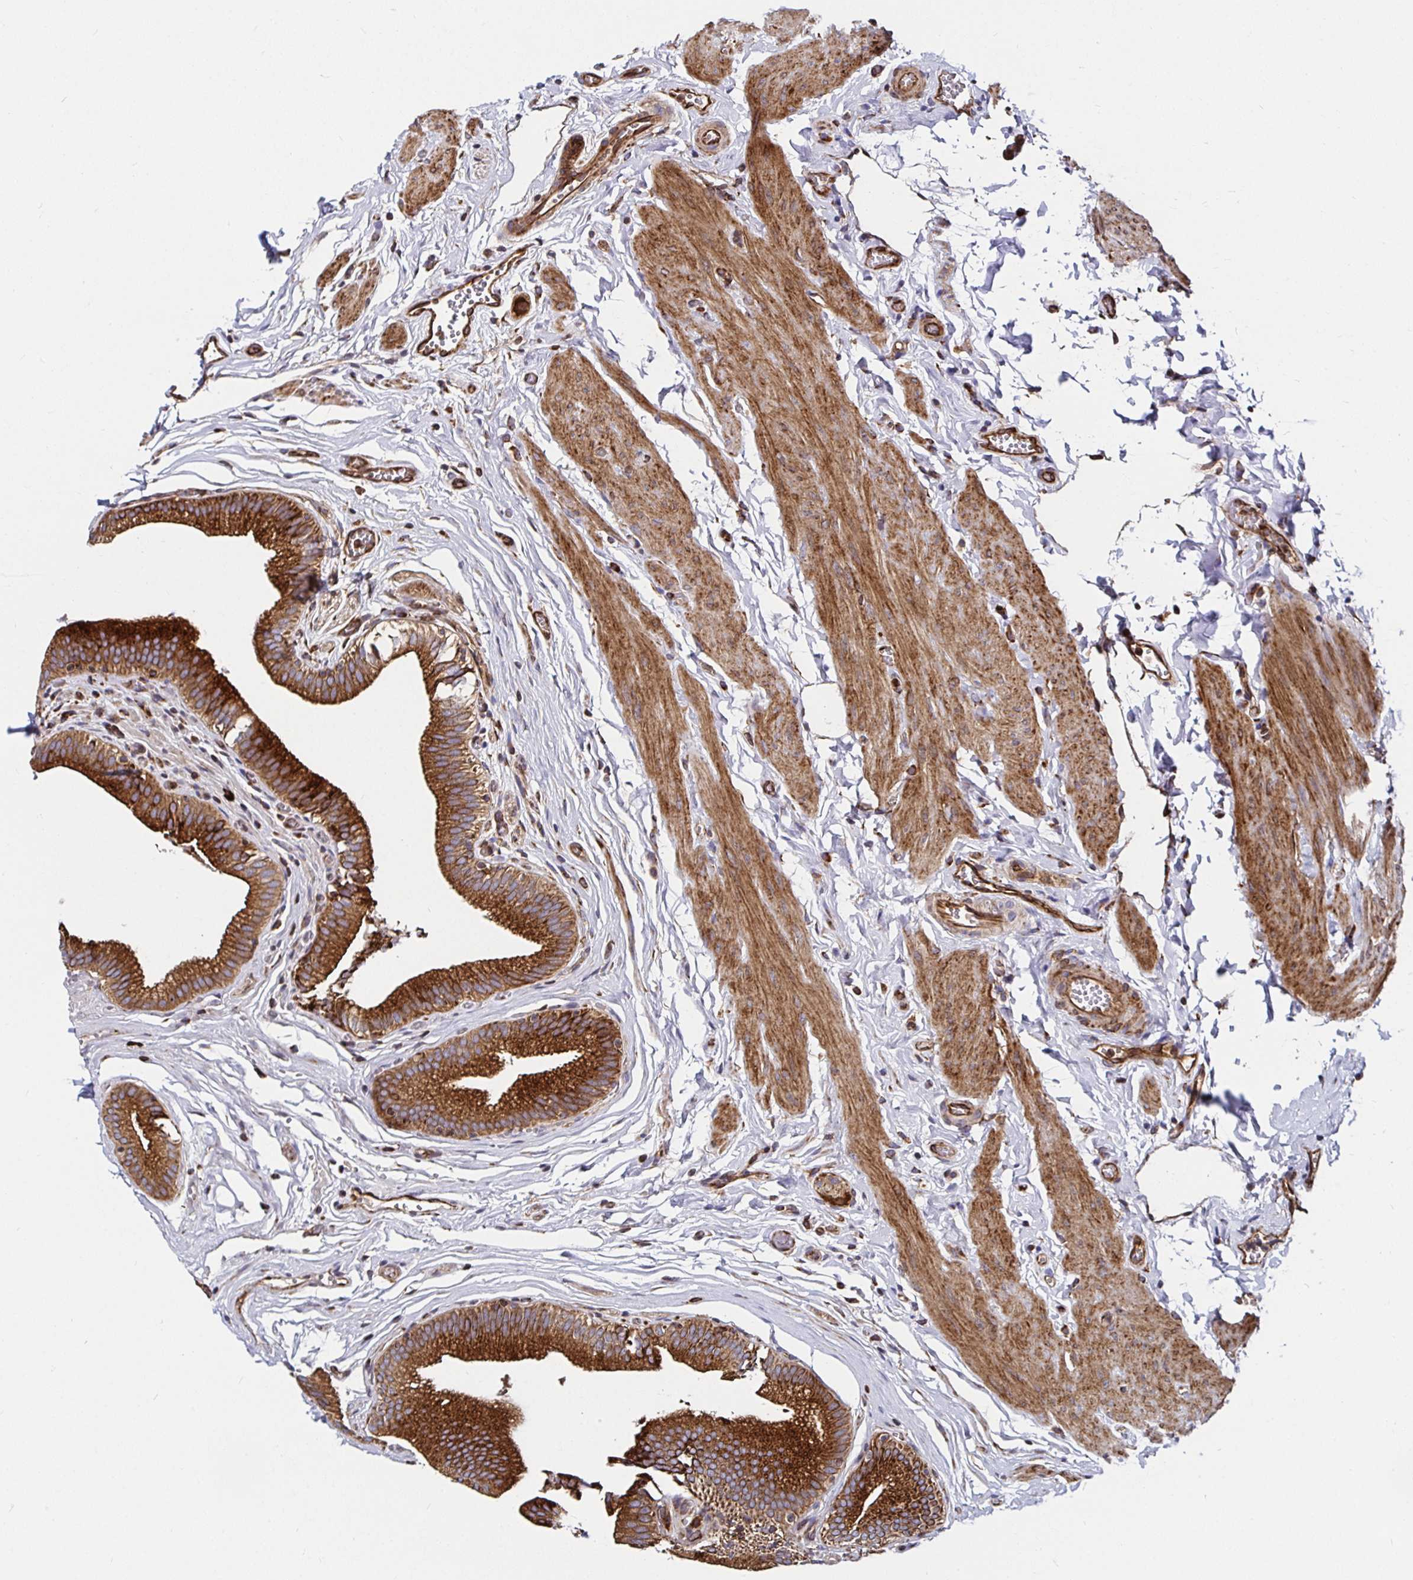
{"staining": {"intensity": "strong", "quantity": ">75%", "location": "cytoplasmic/membranous"}, "tissue": "gallbladder", "cell_type": "Glandular cells", "image_type": "normal", "snomed": [{"axis": "morphology", "description": "Normal tissue, NOS"}, {"axis": "topography", "description": "Gallbladder"}, {"axis": "topography", "description": "Peripheral nerve tissue"}], "caption": "Brown immunohistochemical staining in benign gallbladder shows strong cytoplasmic/membranous positivity in approximately >75% of glandular cells.", "gene": "SMYD3", "patient": {"sex": "male", "age": 17}}